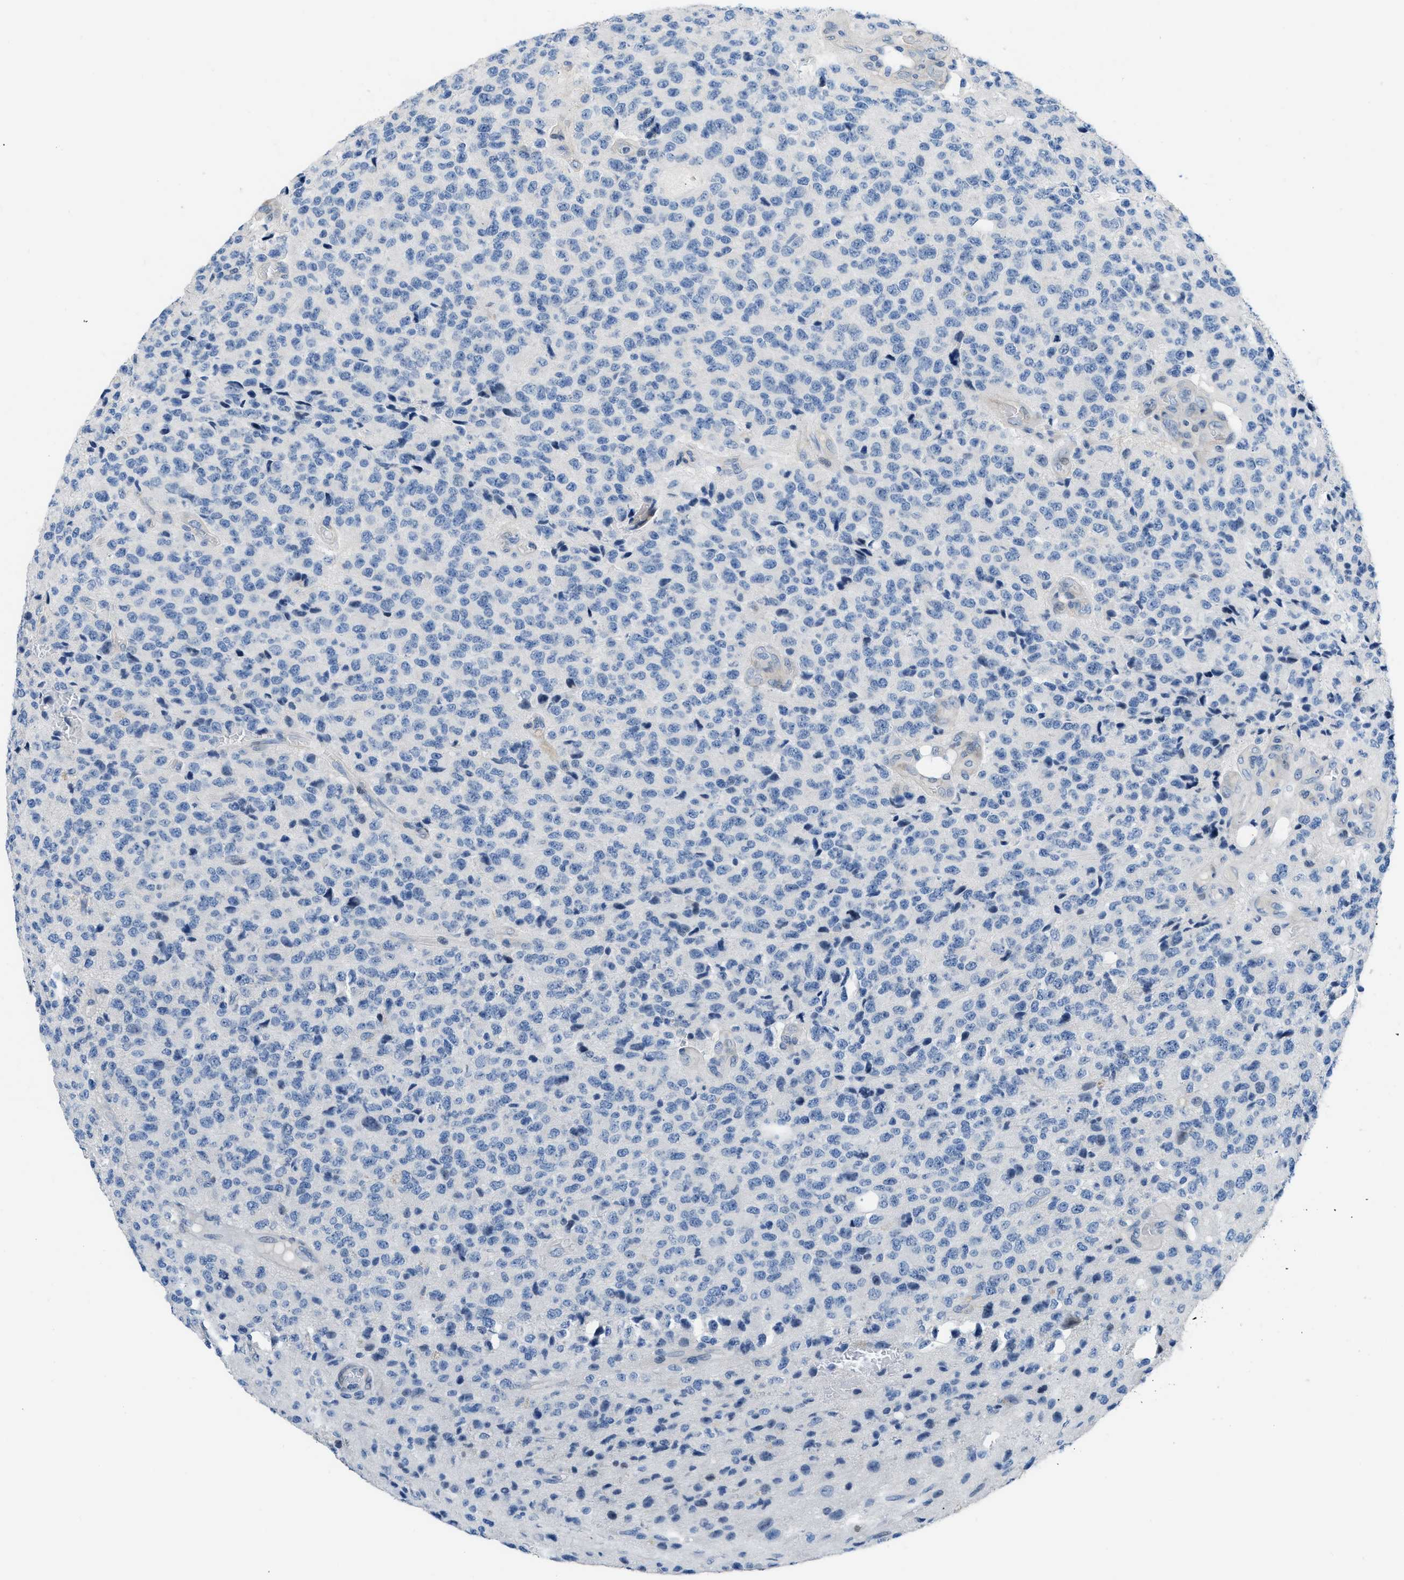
{"staining": {"intensity": "negative", "quantity": "none", "location": "none"}, "tissue": "glioma", "cell_type": "Tumor cells", "image_type": "cancer", "snomed": [{"axis": "morphology", "description": "Glioma, malignant, High grade"}, {"axis": "topography", "description": "pancreas cauda"}], "caption": "Tumor cells are negative for brown protein staining in glioma.", "gene": "FDCSP", "patient": {"sex": "male", "age": 60}}